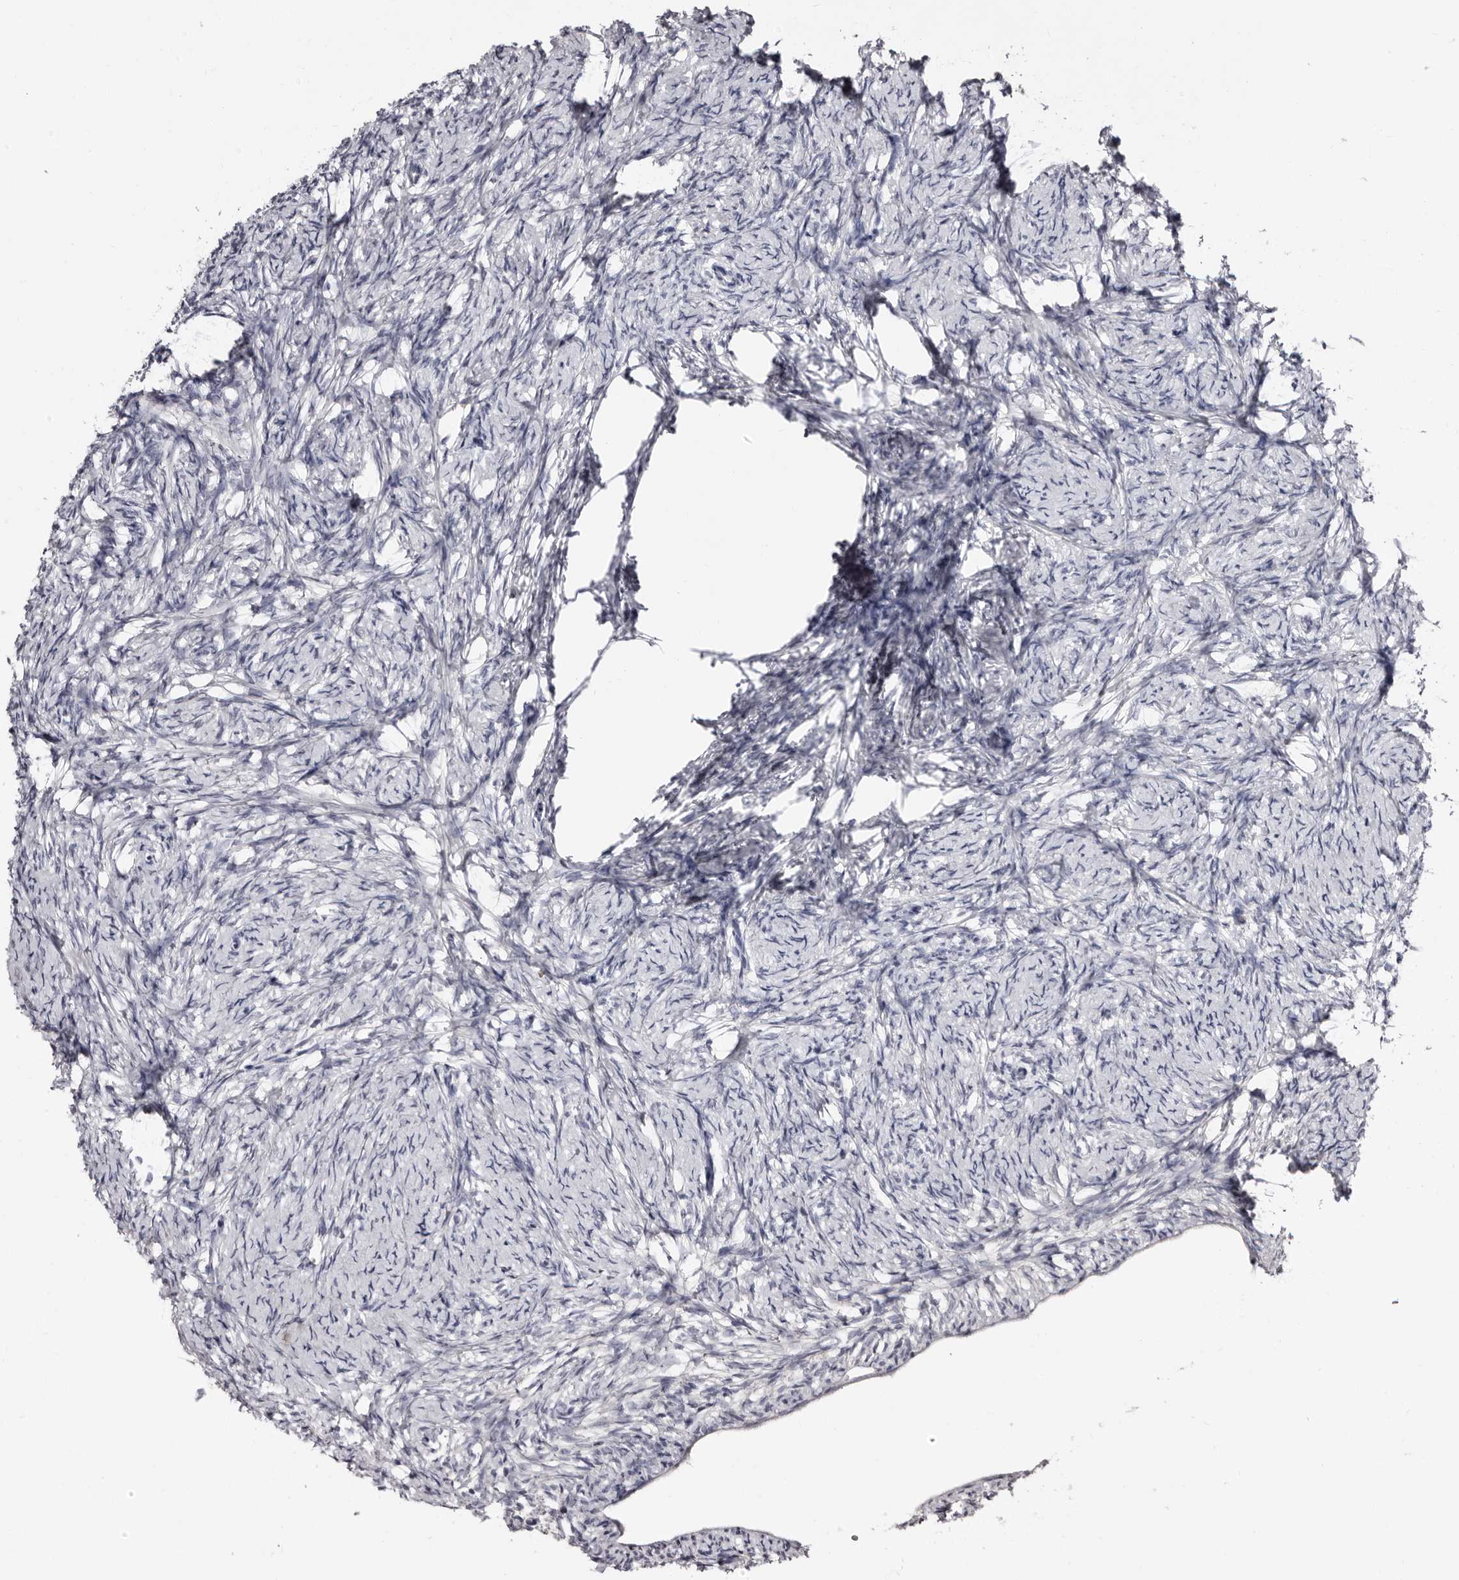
{"staining": {"intensity": "negative", "quantity": "none", "location": "none"}, "tissue": "ovary", "cell_type": "Follicle cells", "image_type": "normal", "snomed": [{"axis": "morphology", "description": "Normal tissue, NOS"}, {"axis": "topography", "description": "Ovary"}], "caption": "A high-resolution image shows IHC staining of benign ovary, which demonstrates no significant expression in follicle cells.", "gene": "TBC1D22B", "patient": {"sex": "female", "age": 34}}